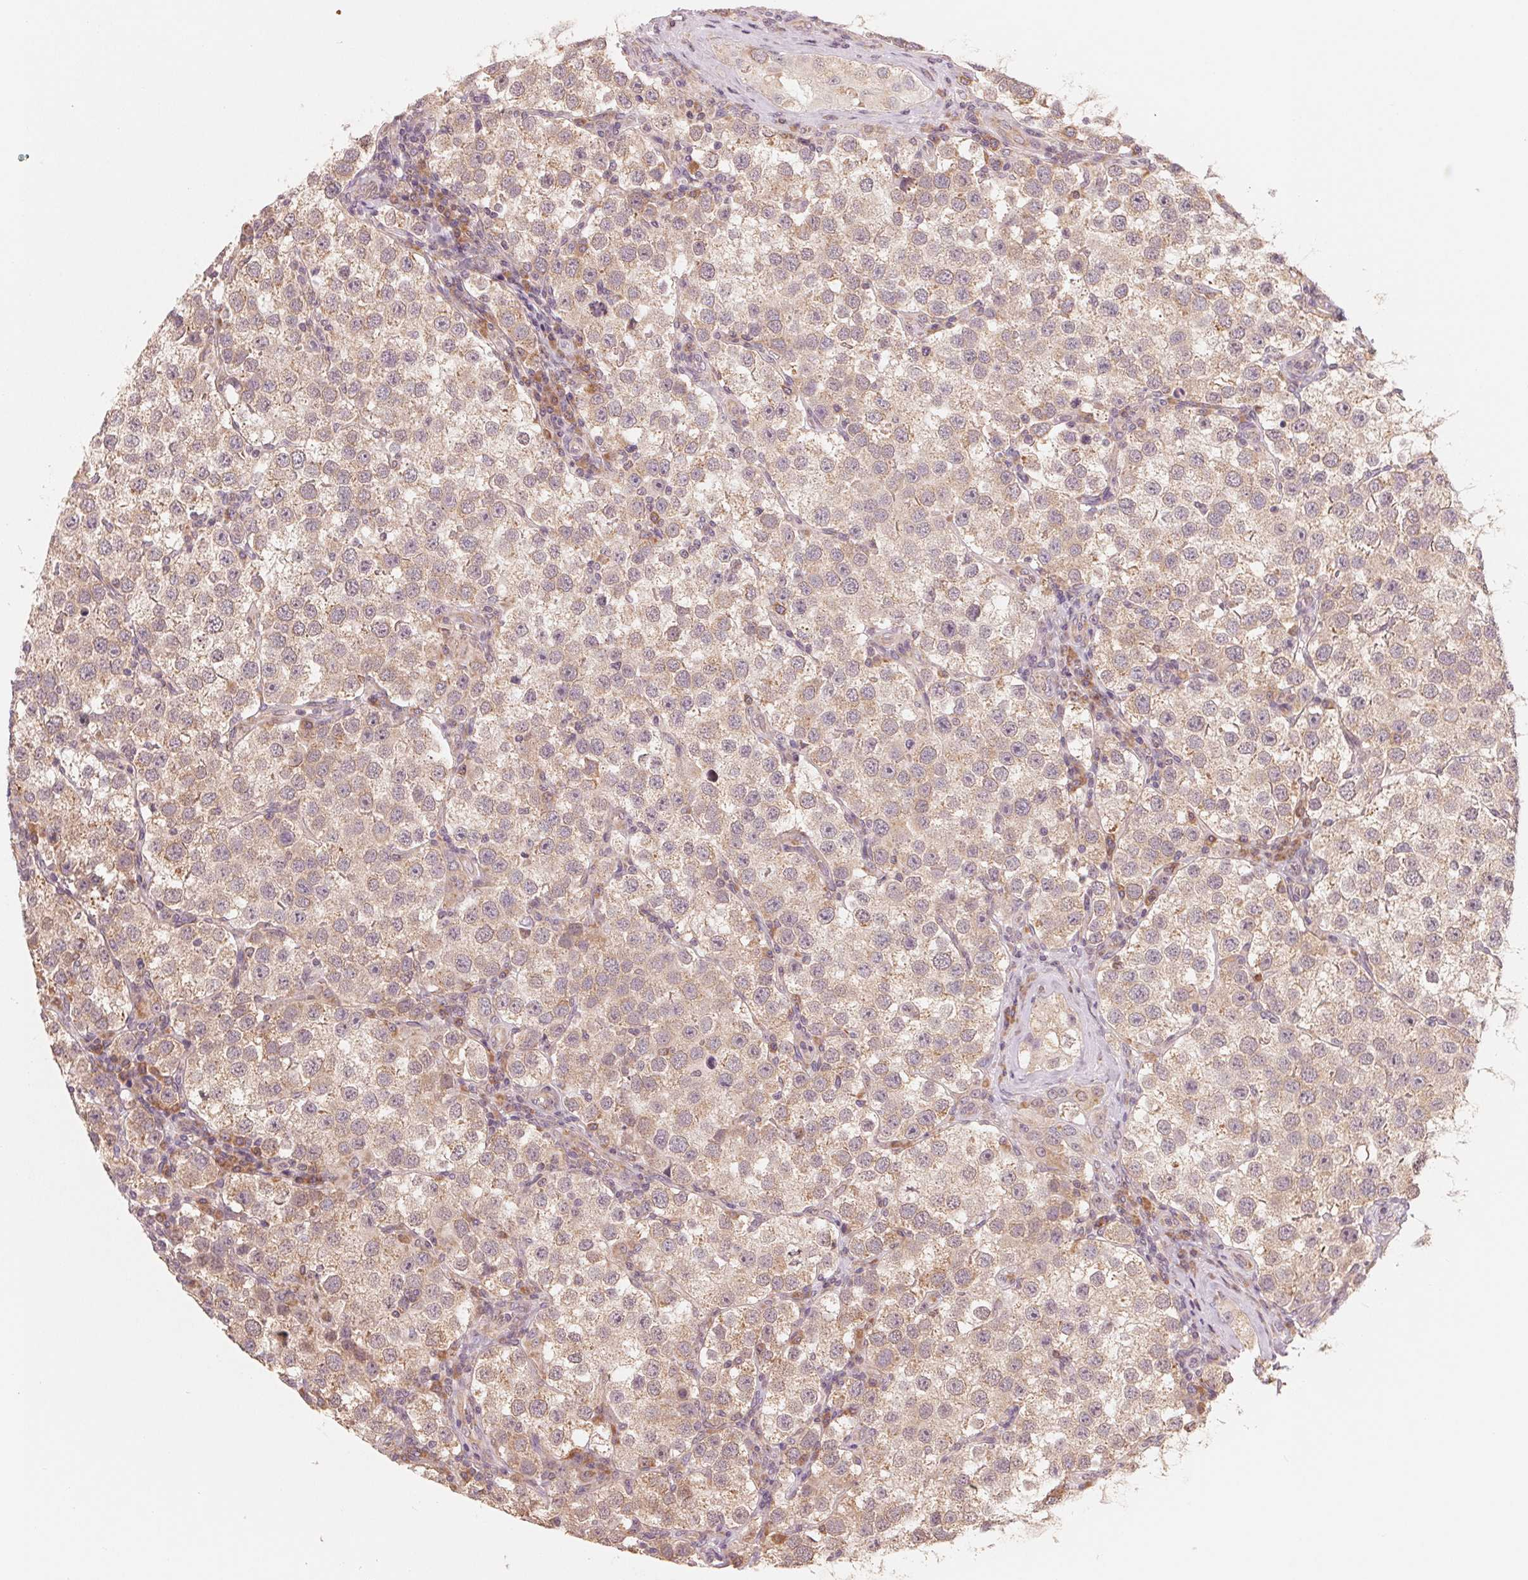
{"staining": {"intensity": "weak", "quantity": ">75%", "location": "cytoplasmic/membranous"}, "tissue": "testis cancer", "cell_type": "Tumor cells", "image_type": "cancer", "snomed": [{"axis": "morphology", "description": "Seminoma, NOS"}, {"axis": "topography", "description": "Testis"}], "caption": "About >75% of tumor cells in human seminoma (testis) display weak cytoplasmic/membranous protein positivity as visualized by brown immunohistochemical staining.", "gene": "GIGYF2", "patient": {"sex": "male", "age": 37}}